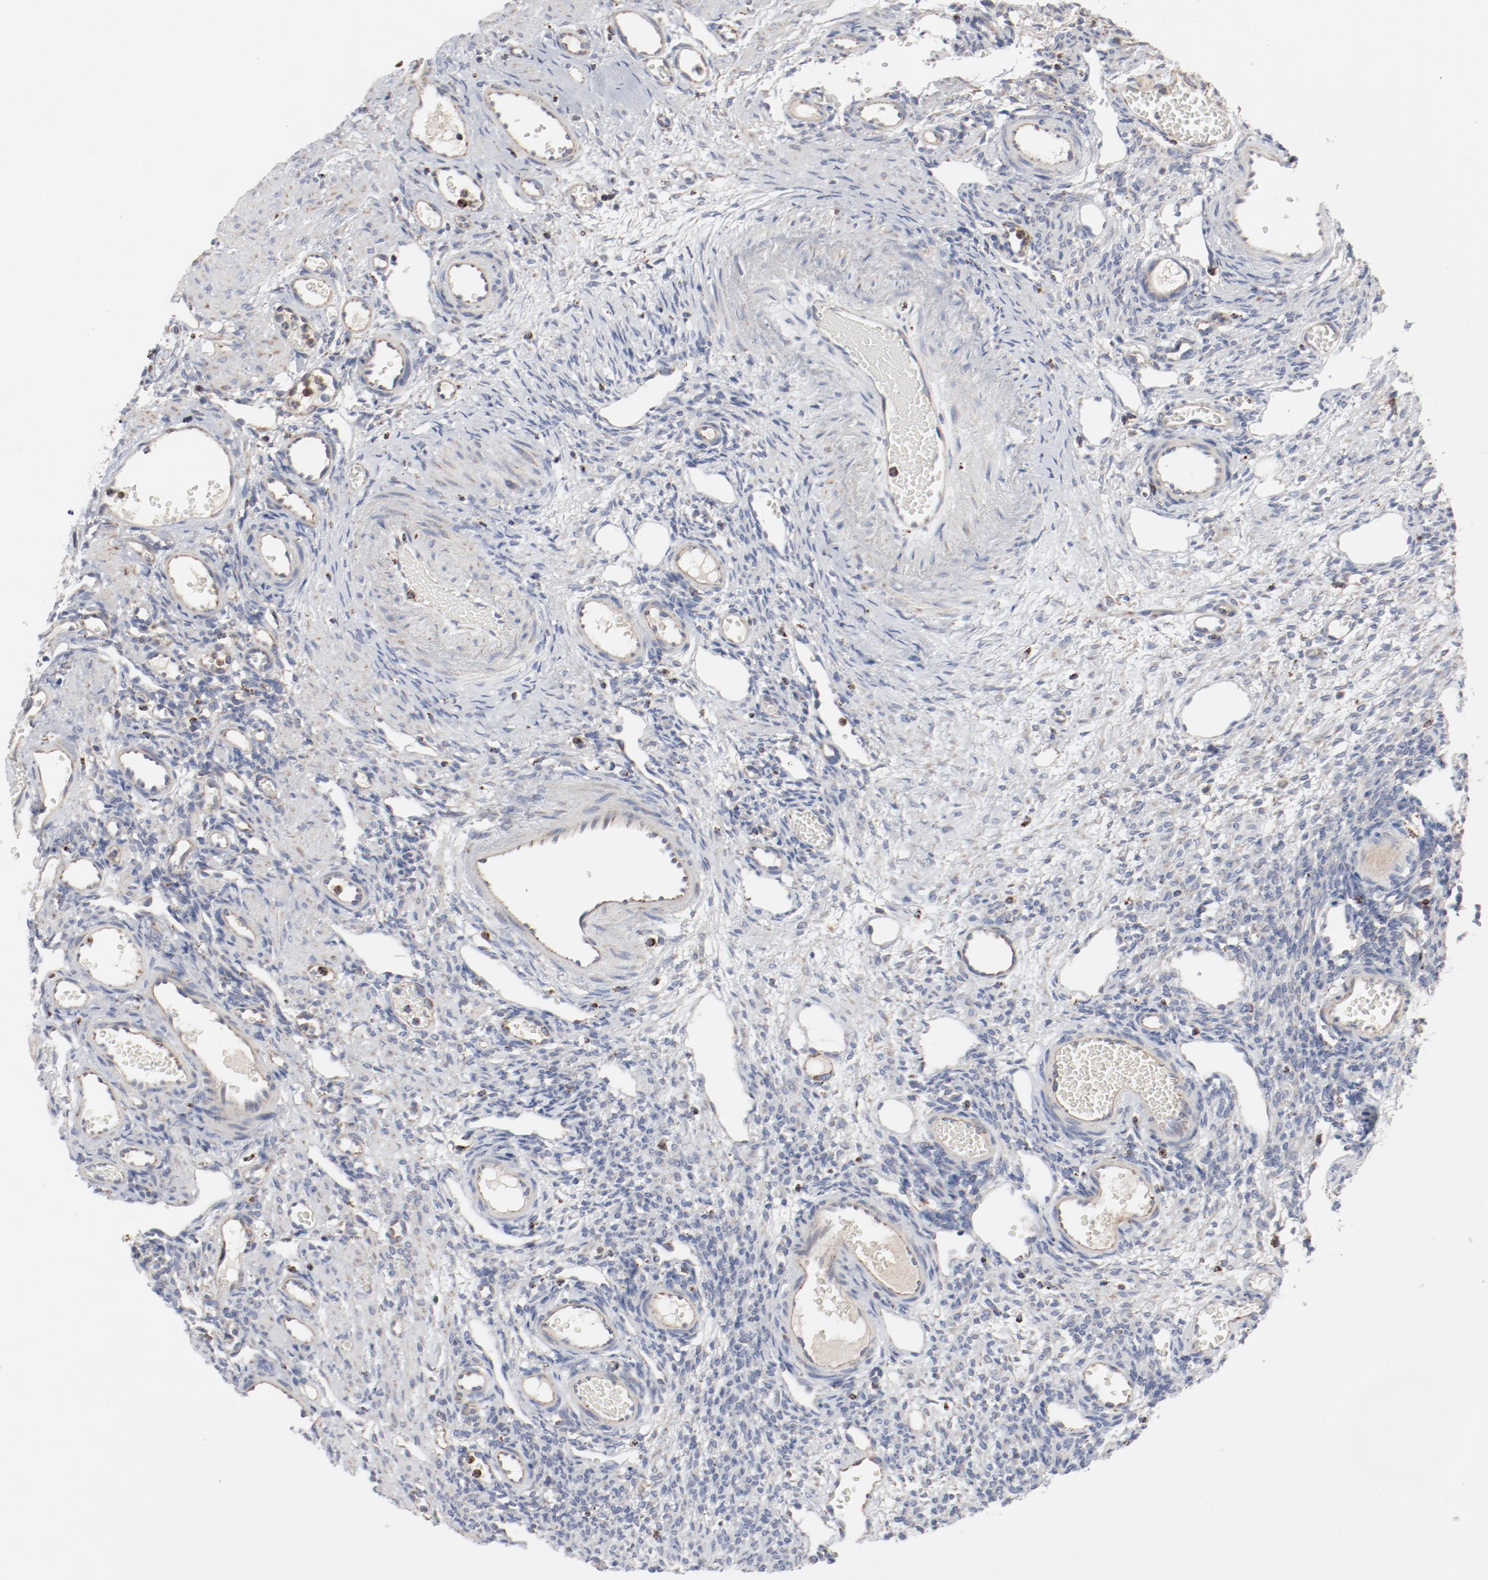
{"staining": {"intensity": "negative", "quantity": "none", "location": "none"}, "tissue": "ovary", "cell_type": "Follicle cells", "image_type": "normal", "snomed": [{"axis": "morphology", "description": "Normal tissue, NOS"}, {"axis": "topography", "description": "Ovary"}], "caption": "Immunohistochemistry image of benign ovary: ovary stained with DAB (3,3'-diaminobenzidine) displays no significant protein expression in follicle cells.", "gene": "SETD3", "patient": {"sex": "female", "age": 33}}